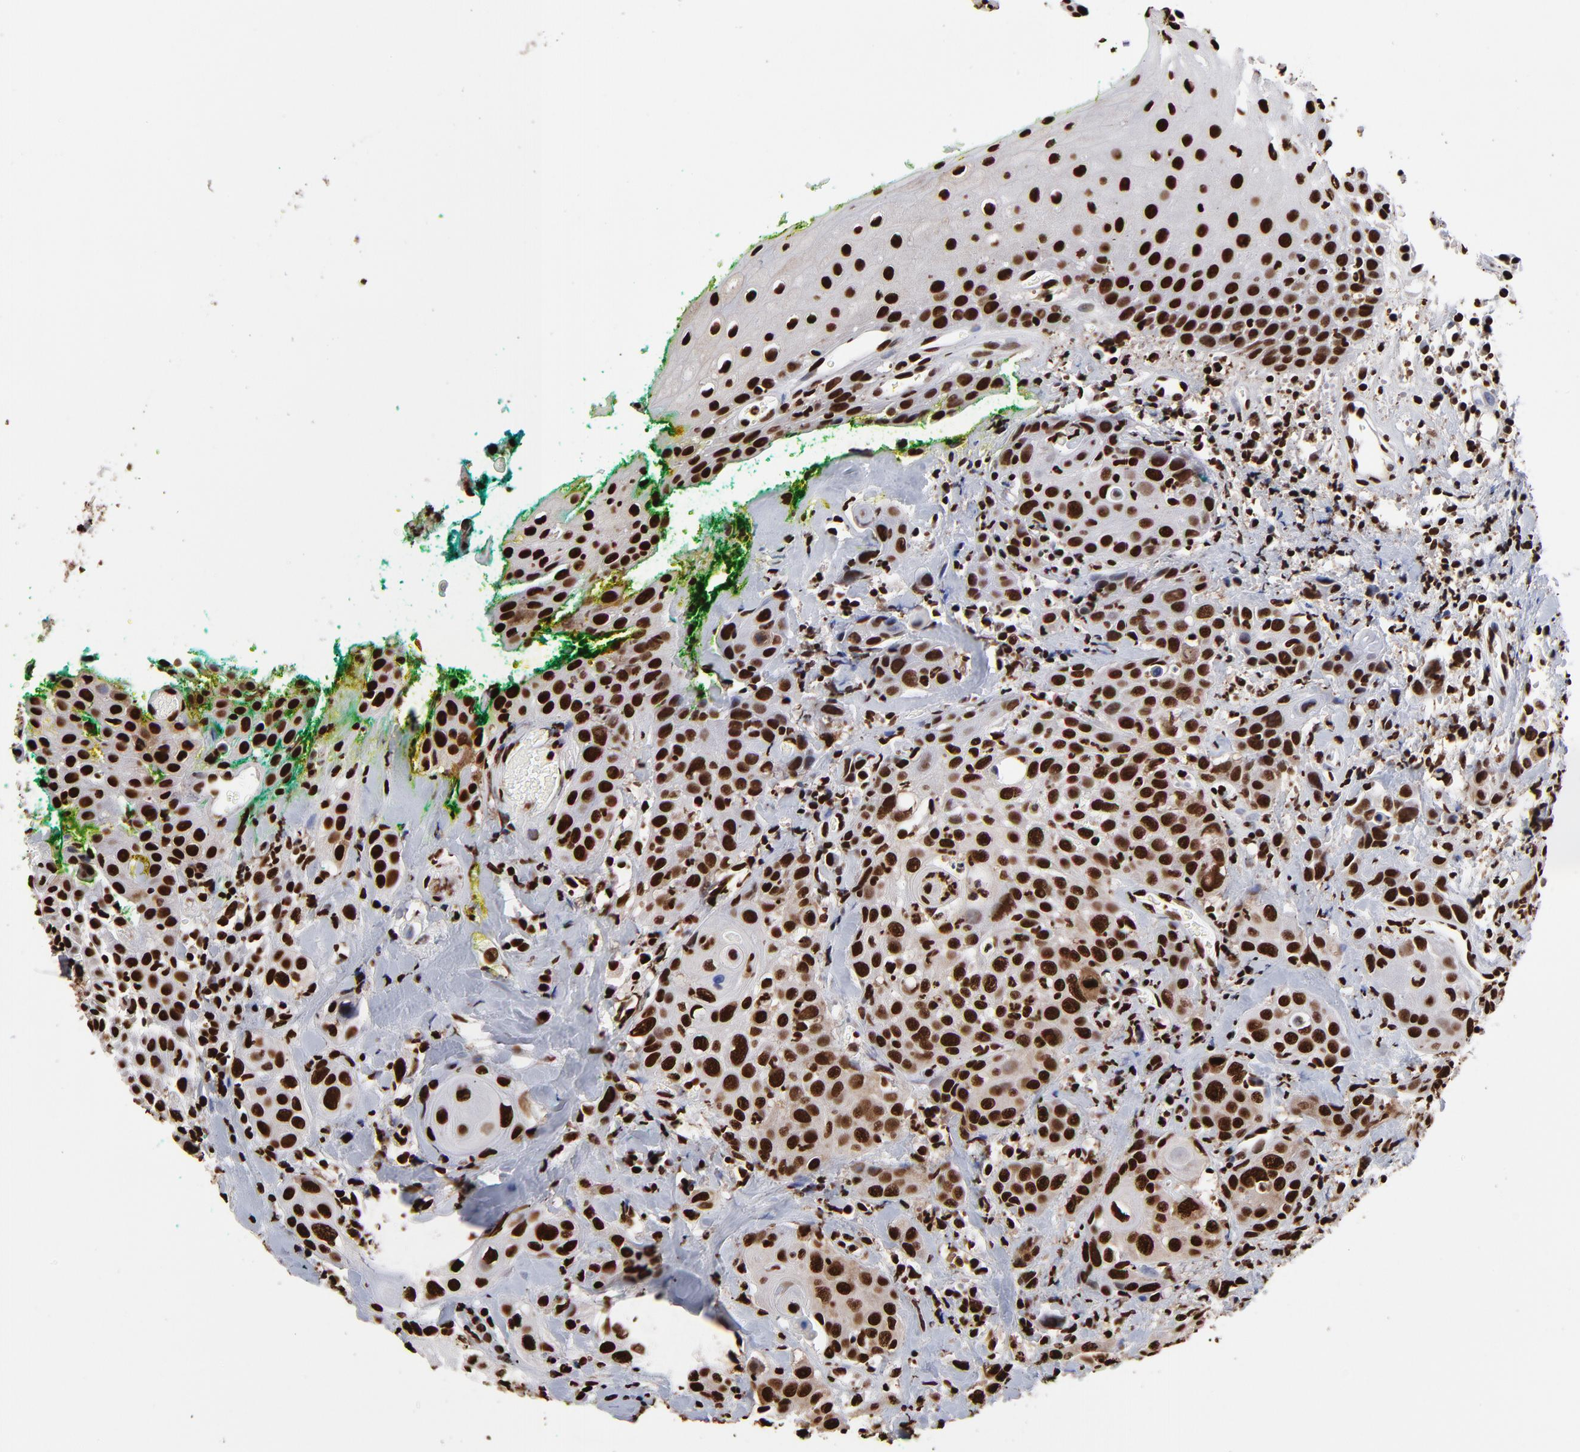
{"staining": {"intensity": "strong", "quantity": ">75%", "location": "nuclear"}, "tissue": "head and neck cancer", "cell_type": "Tumor cells", "image_type": "cancer", "snomed": [{"axis": "morphology", "description": "Squamous cell carcinoma, NOS"}, {"axis": "topography", "description": "Oral tissue"}, {"axis": "topography", "description": "Head-Neck"}], "caption": "Human head and neck cancer (squamous cell carcinoma) stained with a brown dye shows strong nuclear positive staining in about >75% of tumor cells.", "gene": "ZNF544", "patient": {"sex": "female", "age": 82}}